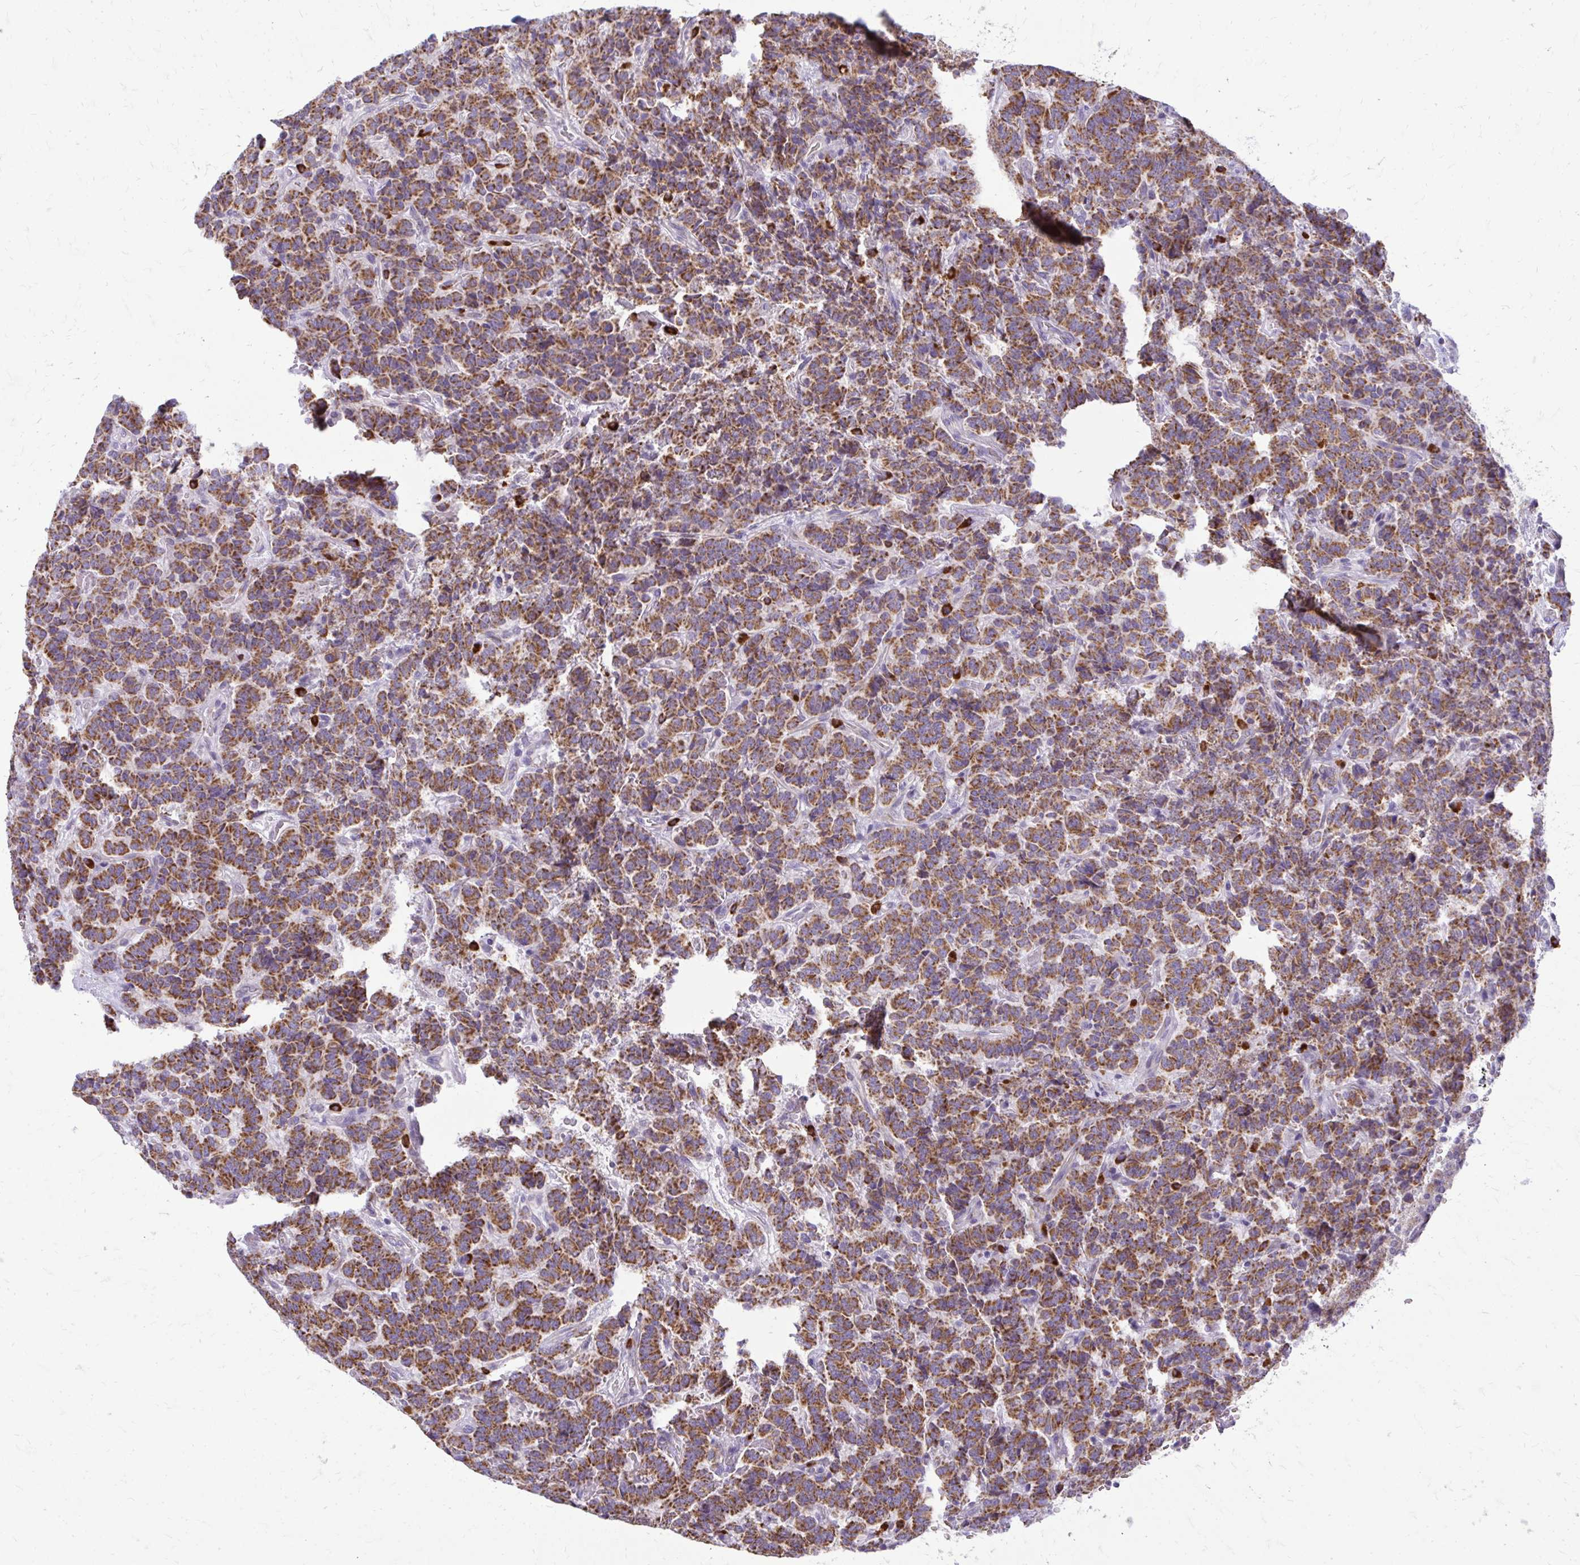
{"staining": {"intensity": "strong", "quantity": ">75%", "location": "cytoplasmic/membranous"}, "tissue": "carcinoid", "cell_type": "Tumor cells", "image_type": "cancer", "snomed": [{"axis": "morphology", "description": "Carcinoid, malignant, NOS"}, {"axis": "topography", "description": "Pancreas"}], "caption": "Protein staining of malignant carcinoid tissue reveals strong cytoplasmic/membranous positivity in about >75% of tumor cells.", "gene": "IFIT1", "patient": {"sex": "male", "age": 36}}